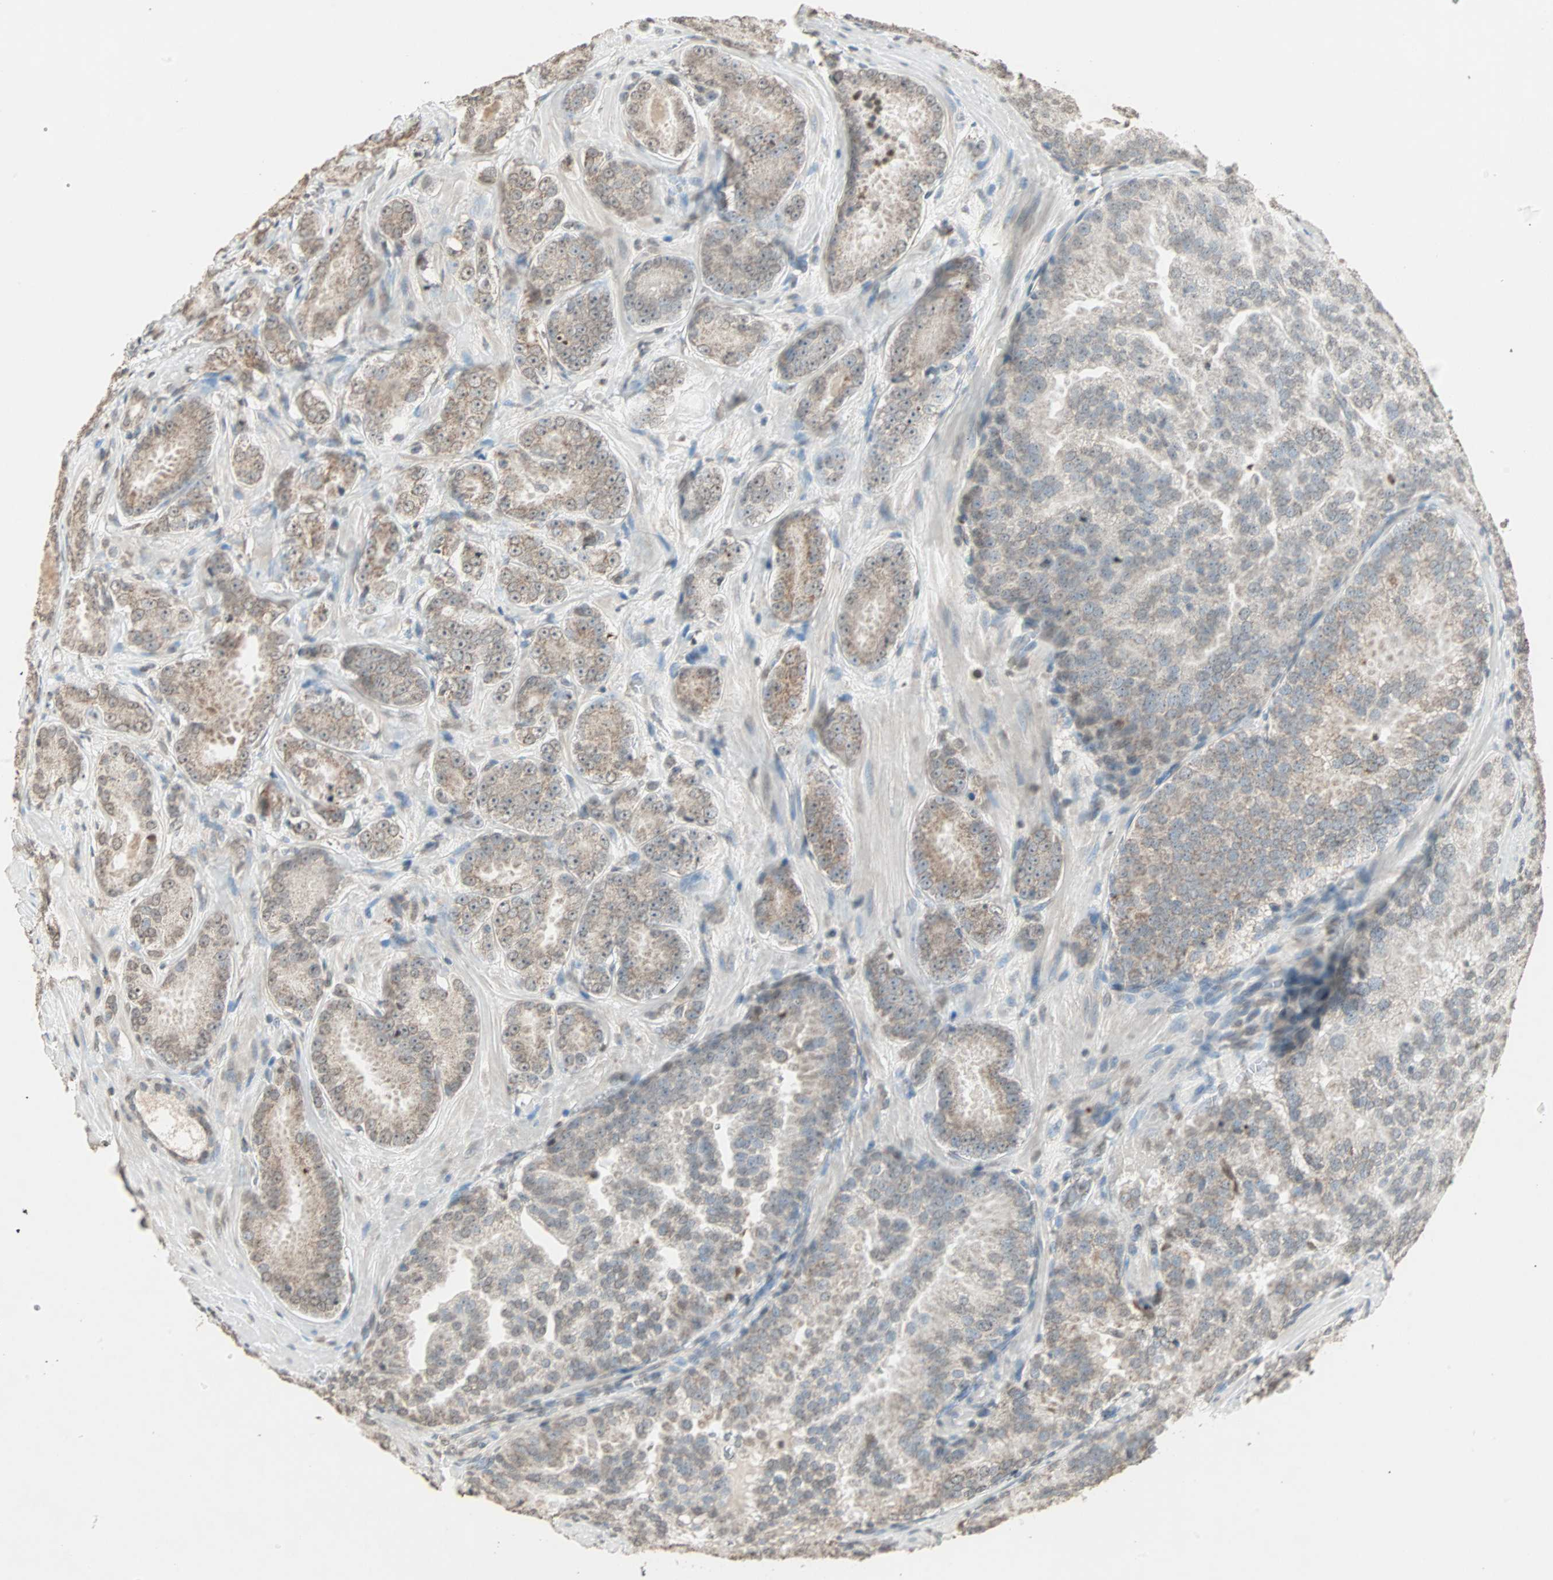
{"staining": {"intensity": "weak", "quantity": ">75%", "location": "cytoplasmic/membranous,nuclear"}, "tissue": "prostate cancer", "cell_type": "Tumor cells", "image_type": "cancer", "snomed": [{"axis": "morphology", "description": "Adenocarcinoma, High grade"}, {"axis": "topography", "description": "Prostate"}], "caption": "Protein analysis of prostate cancer (high-grade adenocarcinoma) tissue displays weak cytoplasmic/membranous and nuclear expression in about >75% of tumor cells.", "gene": "PRELID1", "patient": {"sex": "male", "age": 64}}